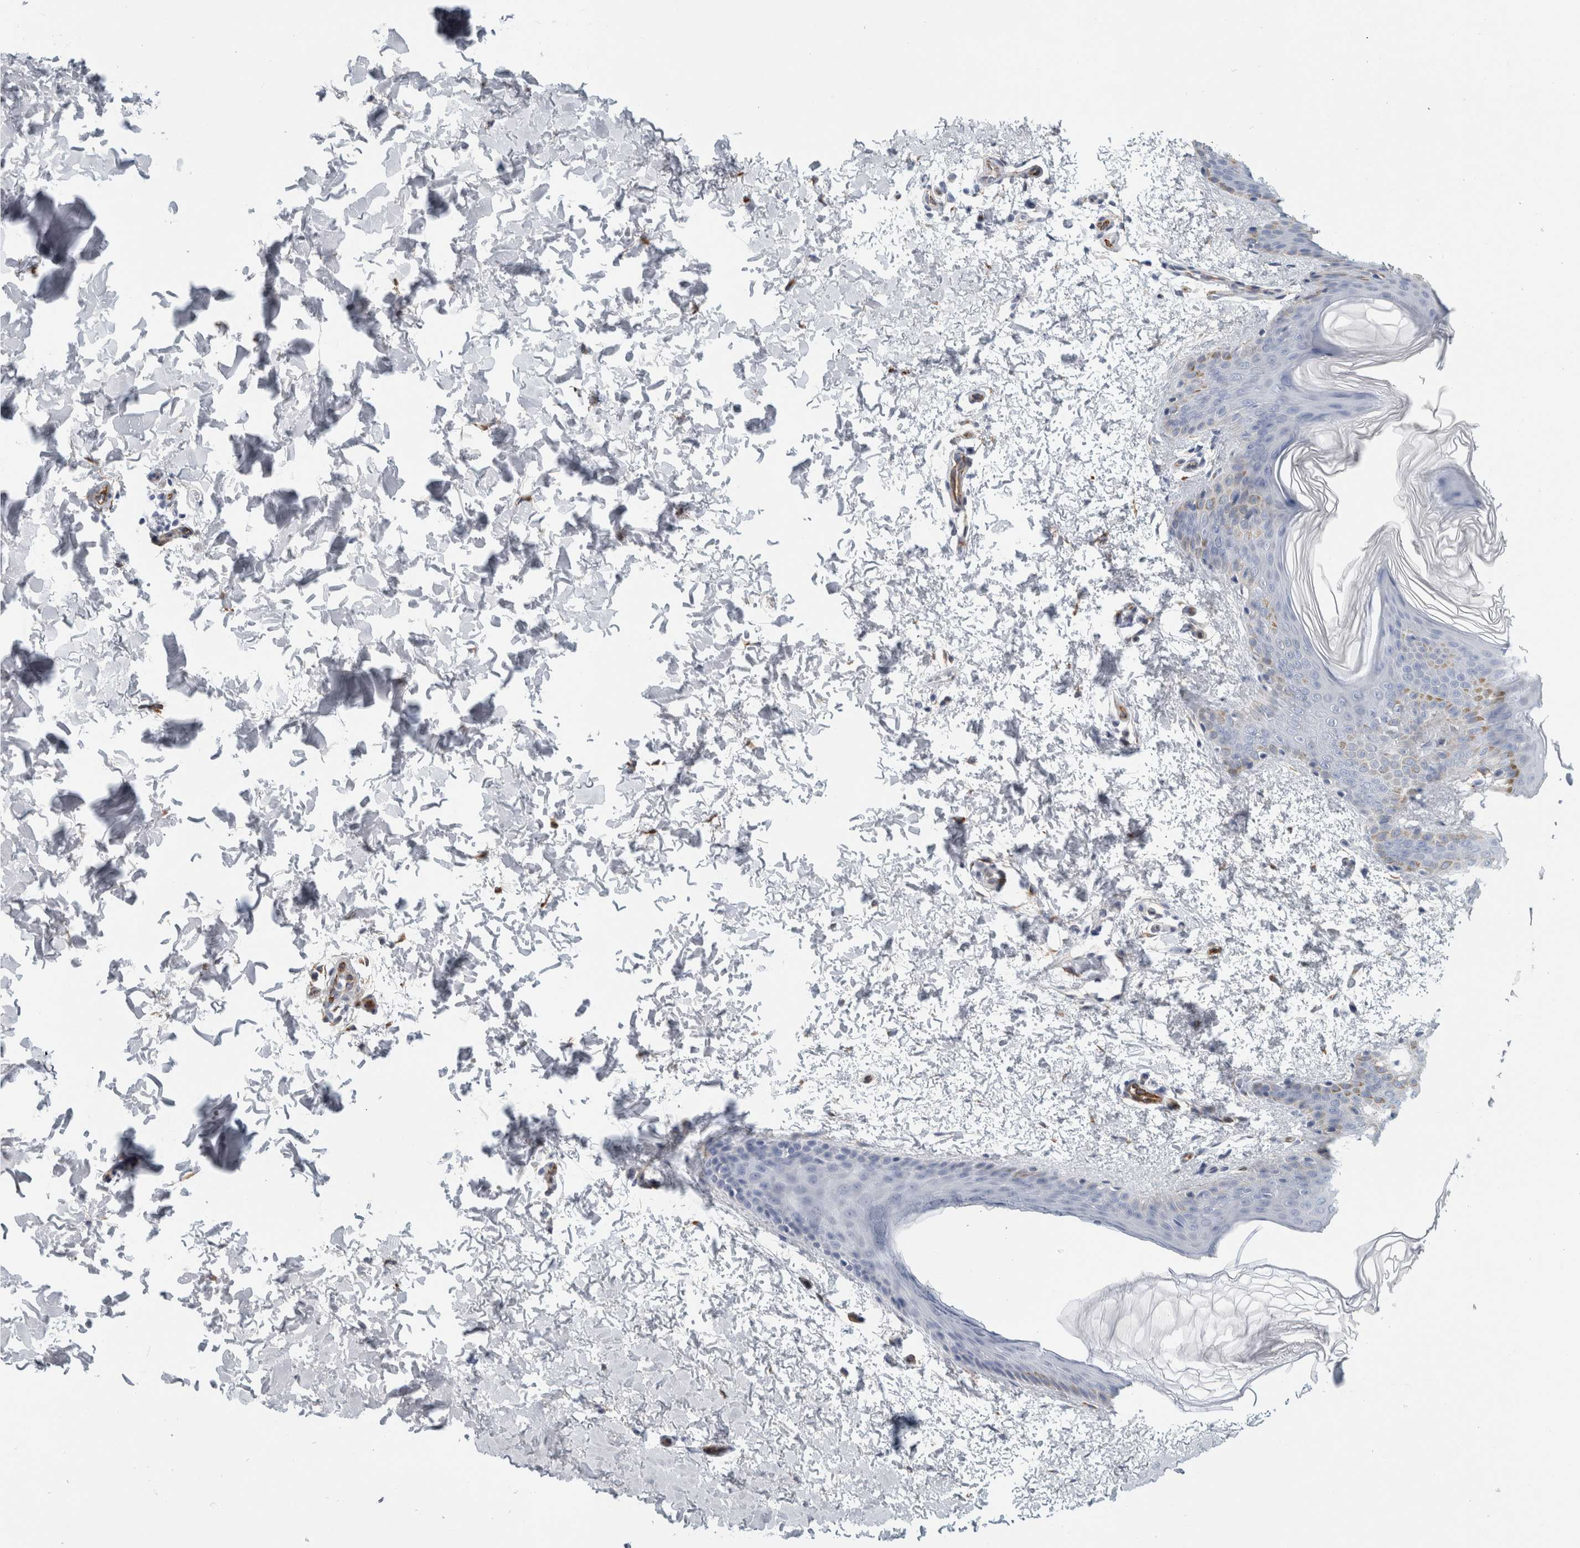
{"staining": {"intensity": "negative", "quantity": "none", "location": "none"}, "tissue": "skin", "cell_type": "Fibroblasts", "image_type": "normal", "snomed": [{"axis": "morphology", "description": "Normal tissue, NOS"}, {"axis": "morphology", "description": "Neoplasm, benign, NOS"}, {"axis": "topography", "description": "Skin"}, {"axis": "topography", "description": "Soft tissue"}], "caption": "Immunohistochemistry of benign human skin reveals no expression in fibroblasts. The staining was performed using DAB to visualize the protein expression in brown, while the nuclei were stained in blue with hematoxylin (Magnification: 20x).", "gene": "B3GNT3", "patient": {"sex": "male", "age": 26}}